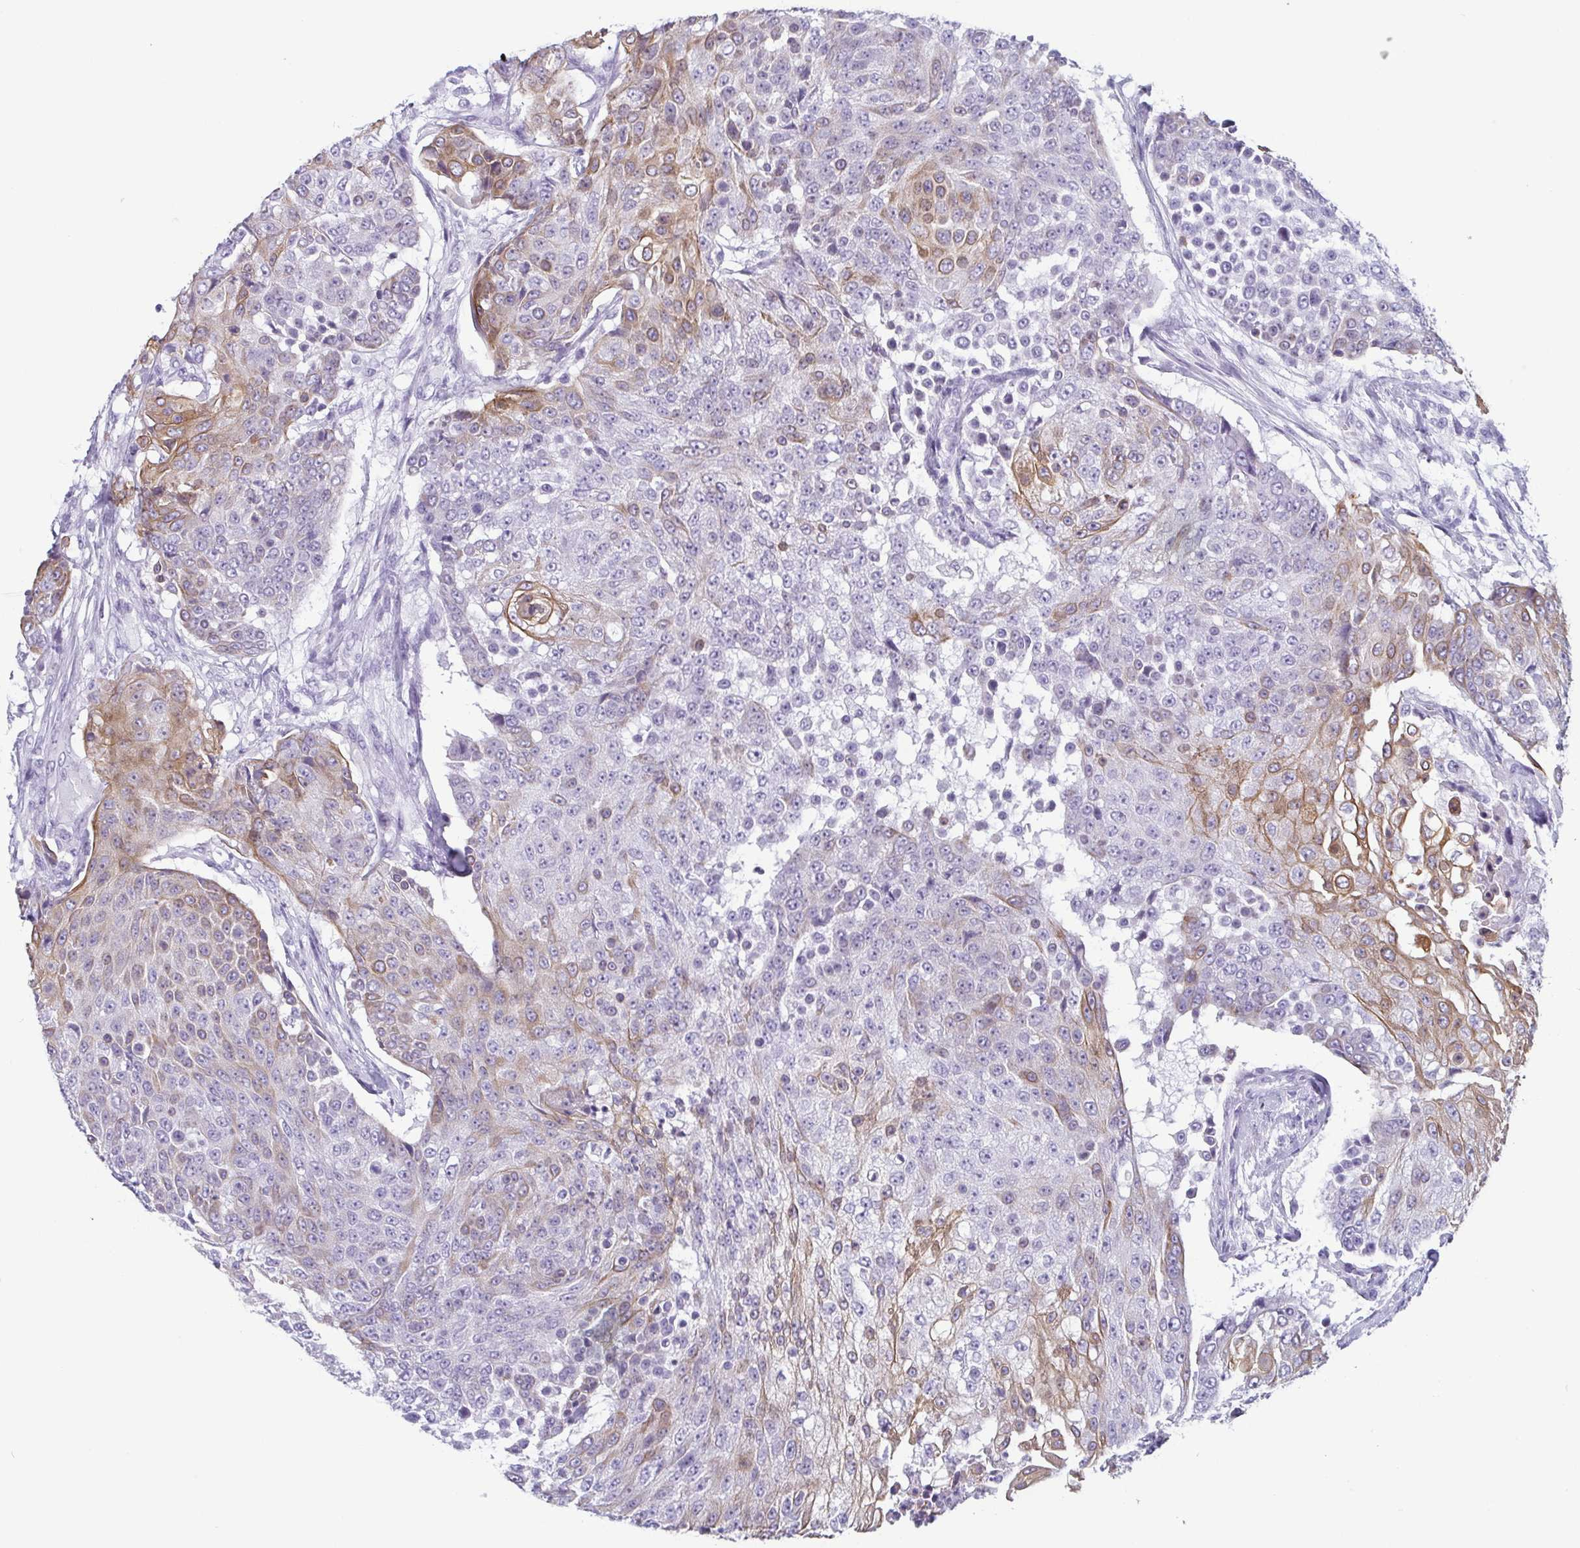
{"staining": {"intensity": "moderate", "quantity": "<25%", "location": "cytoplasmic/membranous"}, "tissue": "urothelial cancer", "cell_type": "Tumor cells", "image_type": "cancer", "snomed": [{"axis": "morphology", "description": "Urothelial carcinoma, High grade"}, {"axis": "topography", "description": "Urinary bladder"}], "caption": "A photomicrograph of human urothelial cancer stained for a protein exhibits moderate cytoplasmic/membranous brown staining in tumor cells.", "gene": "KRT78", "patient": {"sex": "female", "age": 63}}